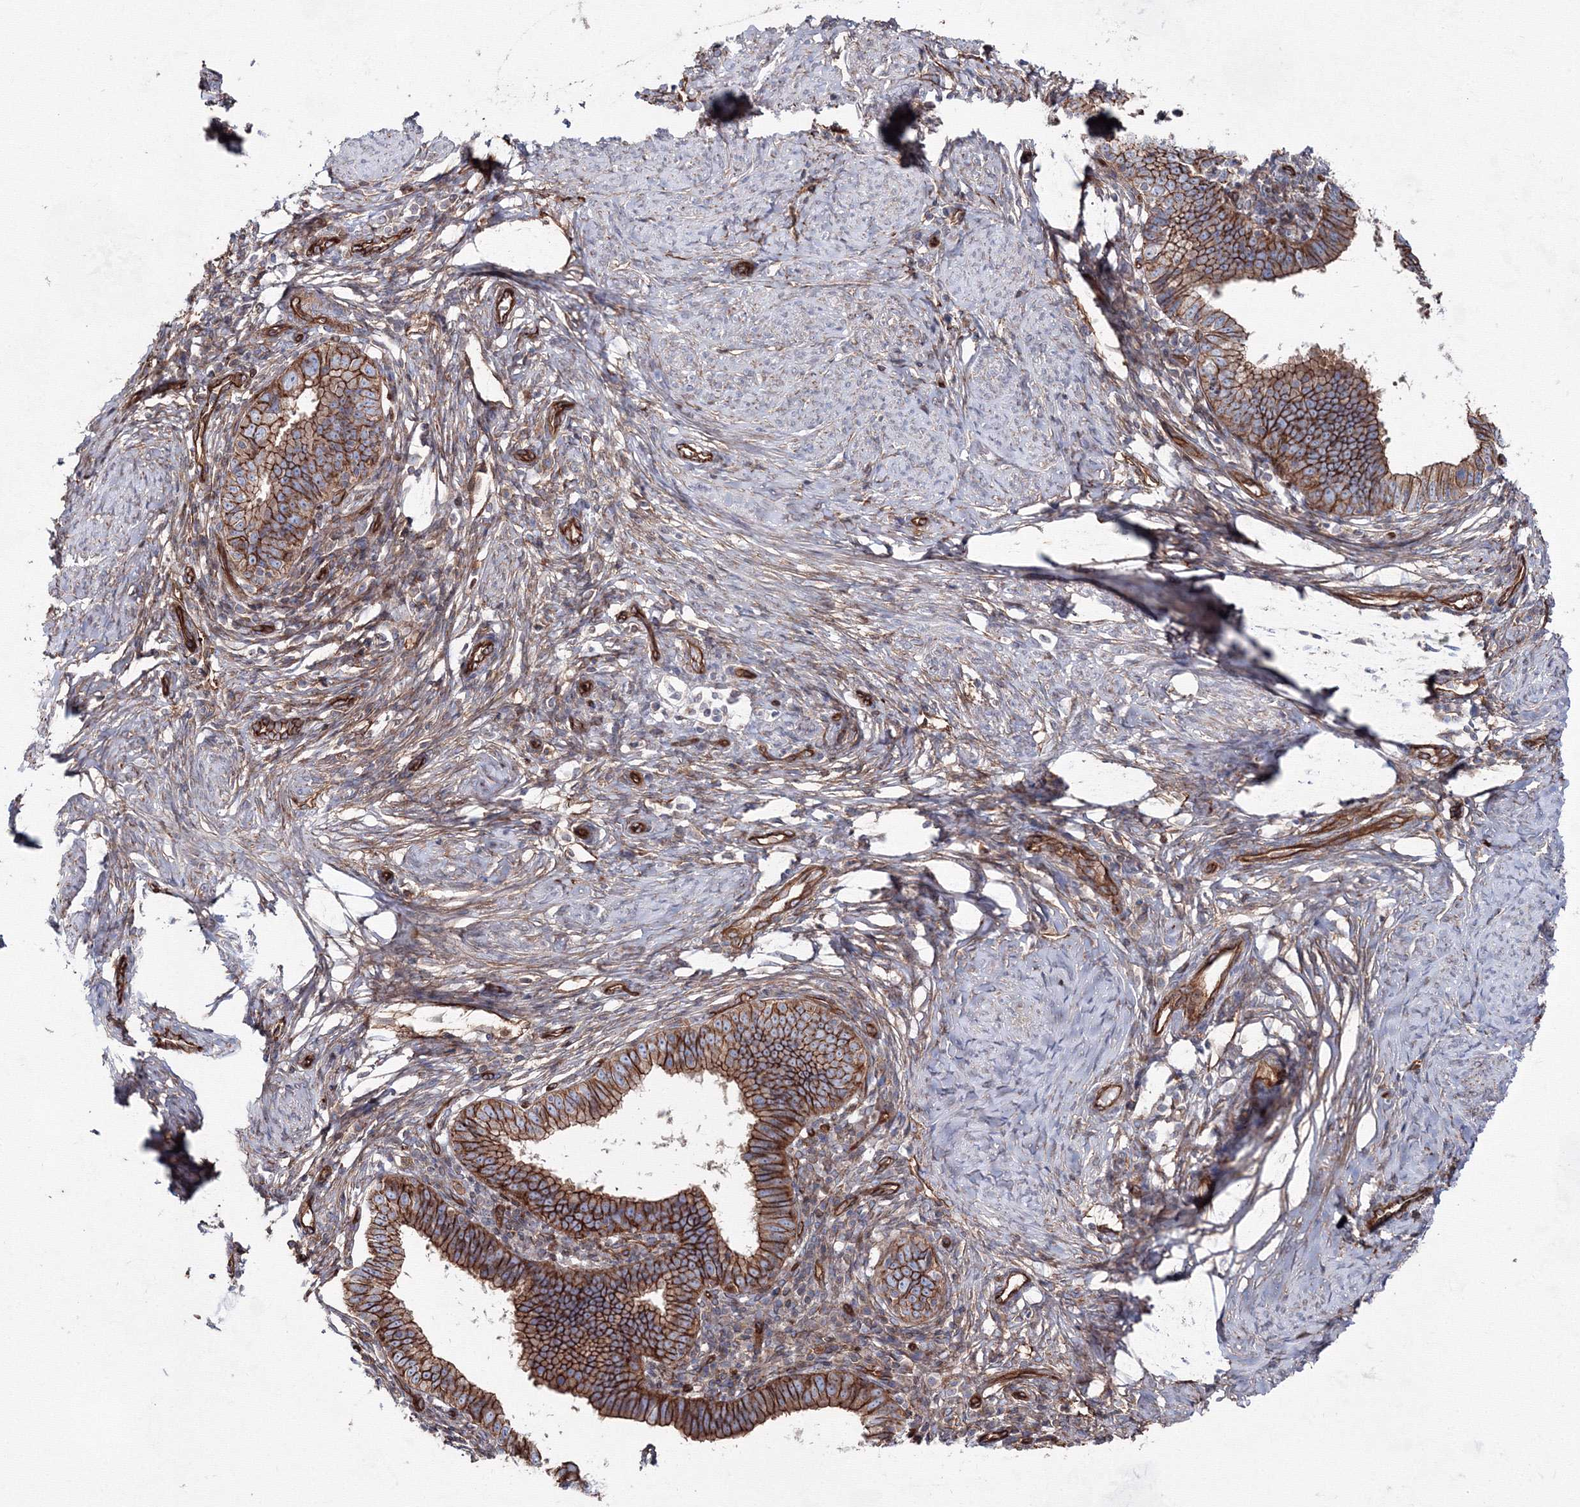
{"staining": {"intensity": "strong", "quantity": ">75%", "location": "cytoplasmic/membranous"}, "tissue": "cervical cancer", "cell_type": "Tumor cells", "image_type": "cancer", "snomed": [{"axis": "morphology", "description": "Adenocarcinoma, NOS"}, {"axis": "topography", "description": "Cervix"}], "caption": "Immunohistochemical staining of cervical cancer shows high levels of strong cytoplasmic/membranous protein staining in approximately >75% of tumor cells. The staining is performed using DAB (3,3'-diaminobenzidine) brown chromogen to label protein expression. The nuclei are counter-stained blue using hematoxylin.", "gene": "ANKRD37", "patient": {"sex": "female", "age": 36}}